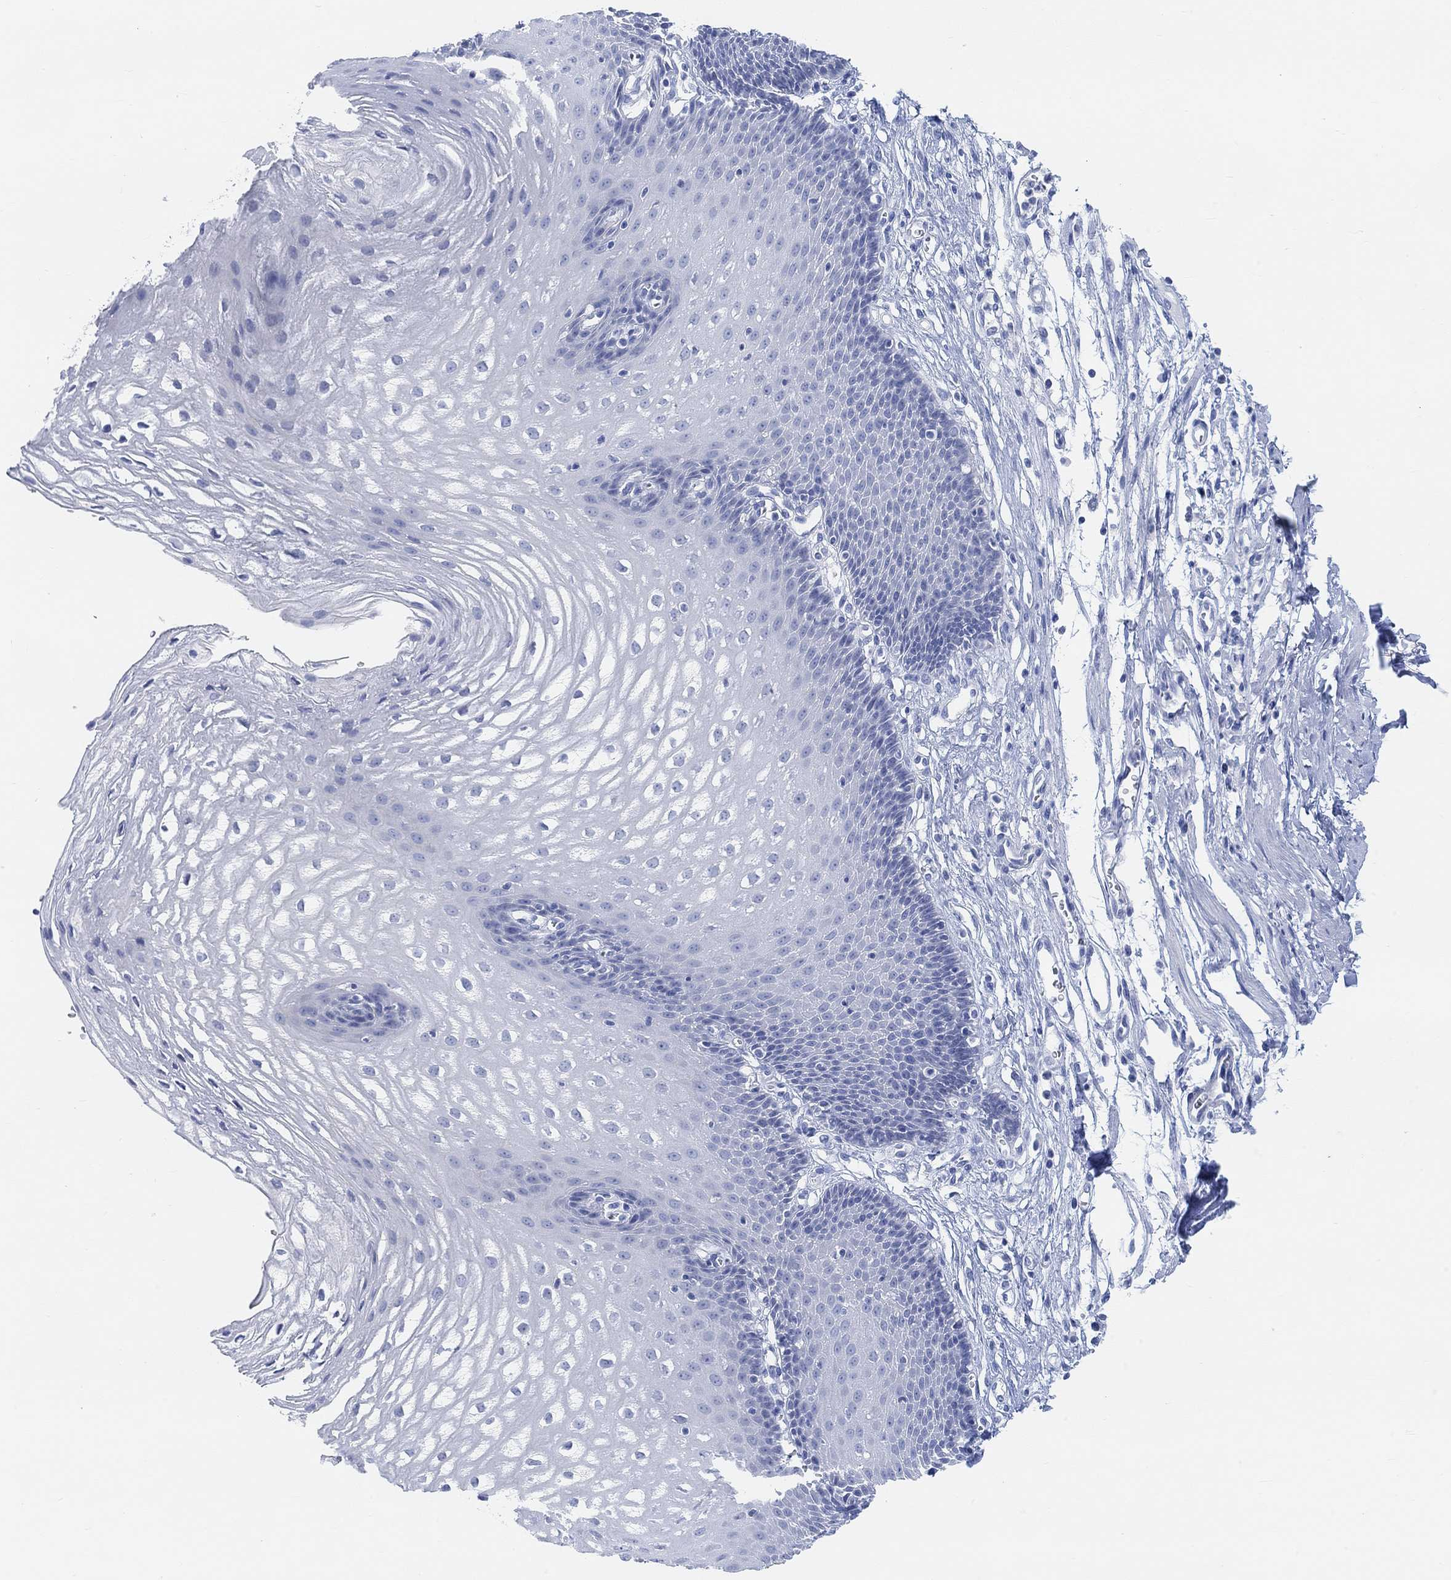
{"staining": {"intensity": "negative", "quantity": "none", "location": "none"}, "tissue": "esophagus", "cell_type": "Squamous epithelial cells", "image_type": "normal", "snomed": [{"axis": "morphology", "description": "Normal tissue, NOS"}, {"axis": "topography", "description": "Esophagus"}], "caption": "Human esophagus stained for a protein using IHC shows no positivity in squamous epithelial cells.", "gene": "ENO4", "patient": {"sex": "male", "age": 72}}